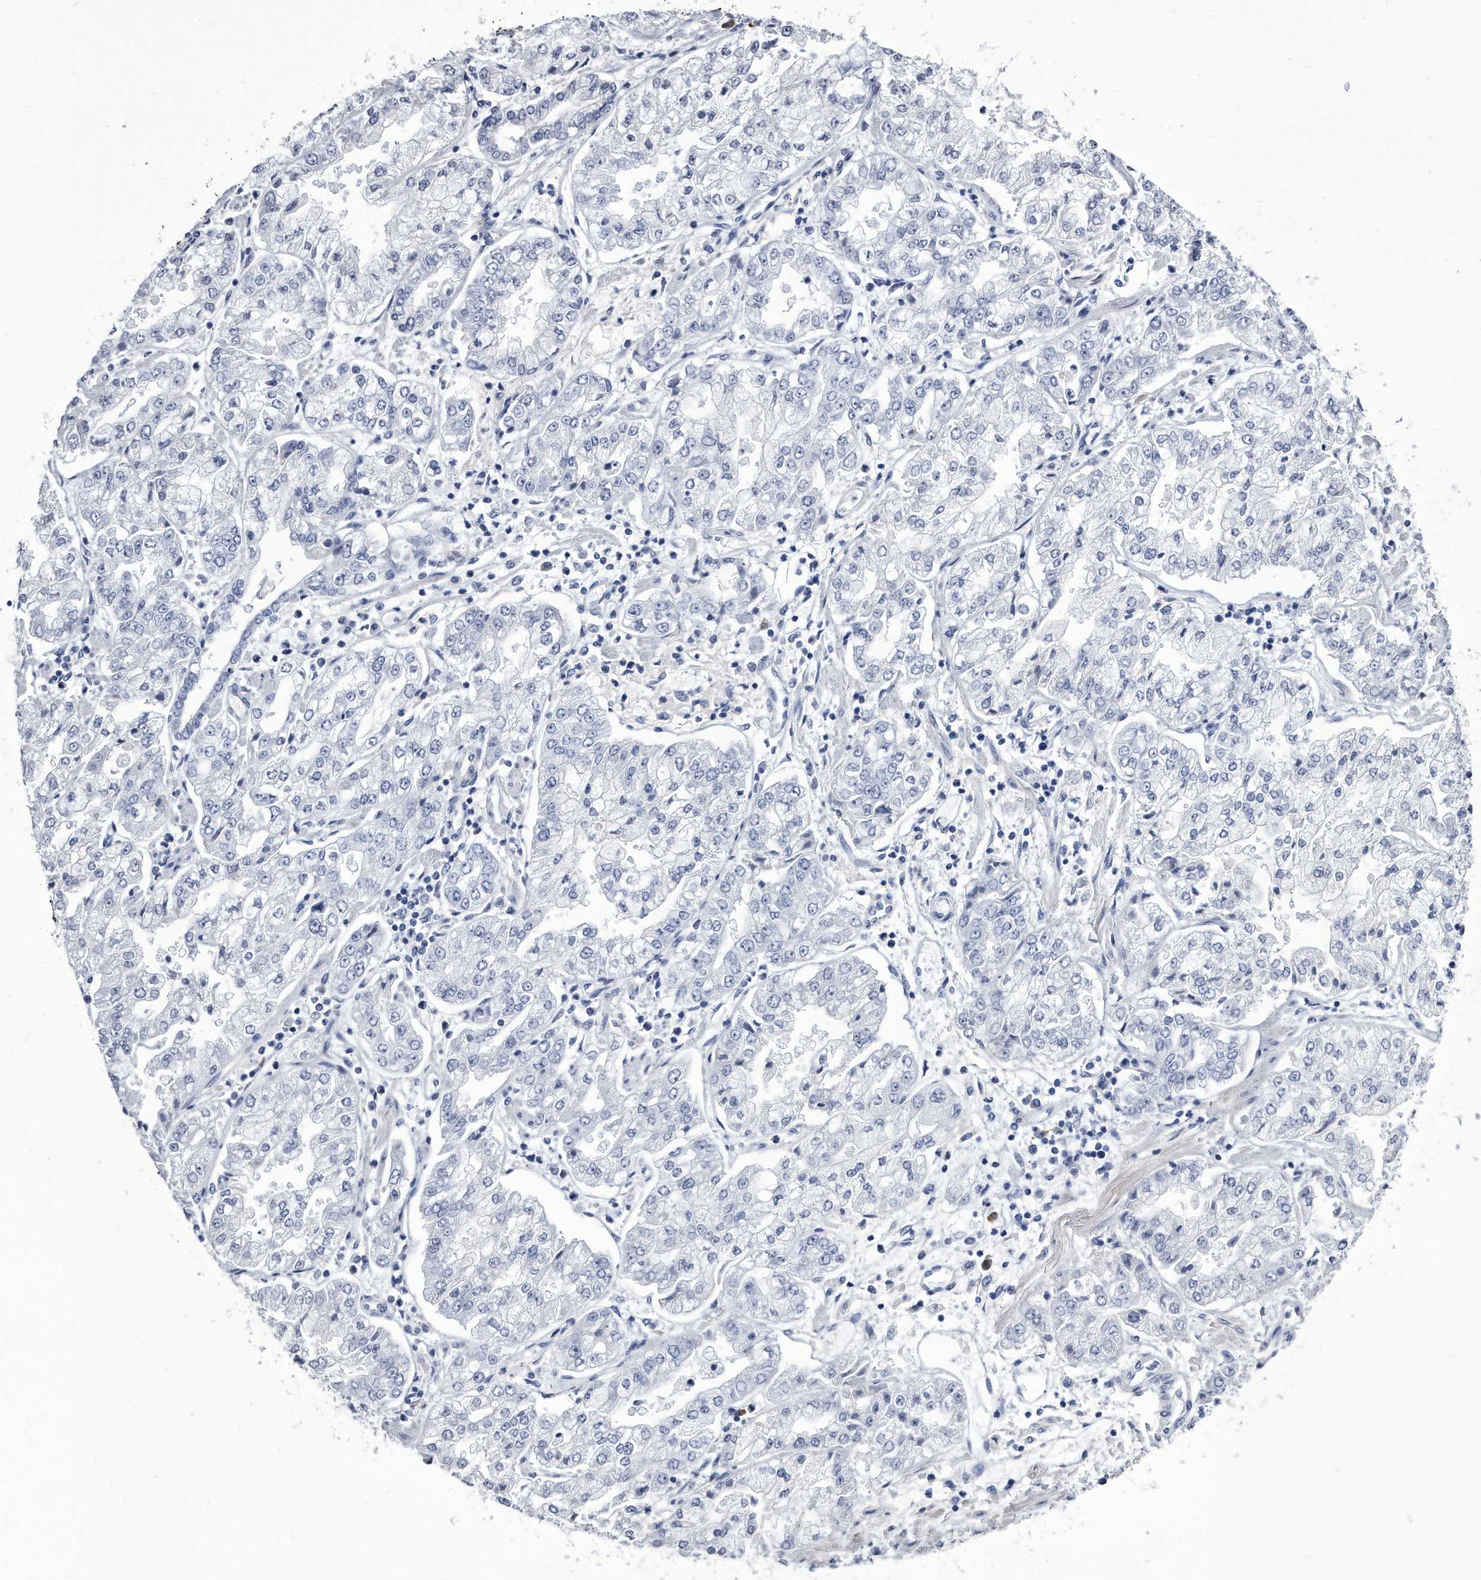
{"staining": {"intensity": "negative", "quantity": "none", "location": "none"}, "tissue": "stomach cancer", "cell_type": "Tumor cells", "image_type": "cancer", "snomed": [{"axis": "morphology", "description": "Adenocarcinoma, NOS"}, {"axis": "topography", "description": "Stomach"}], "caption": "A high-resolution image shows IHC staining of stomach adenocarcinoma, which shows no significant expression in tumor cells. Brightfield microscopy of IHC stained with DAB (3,3'-diaminobenzidine) (brown) and hematoxylin (blue), captured at high magnification.", "gene": "KCTD8", "patient": {"sex": "male", "age": 76}}